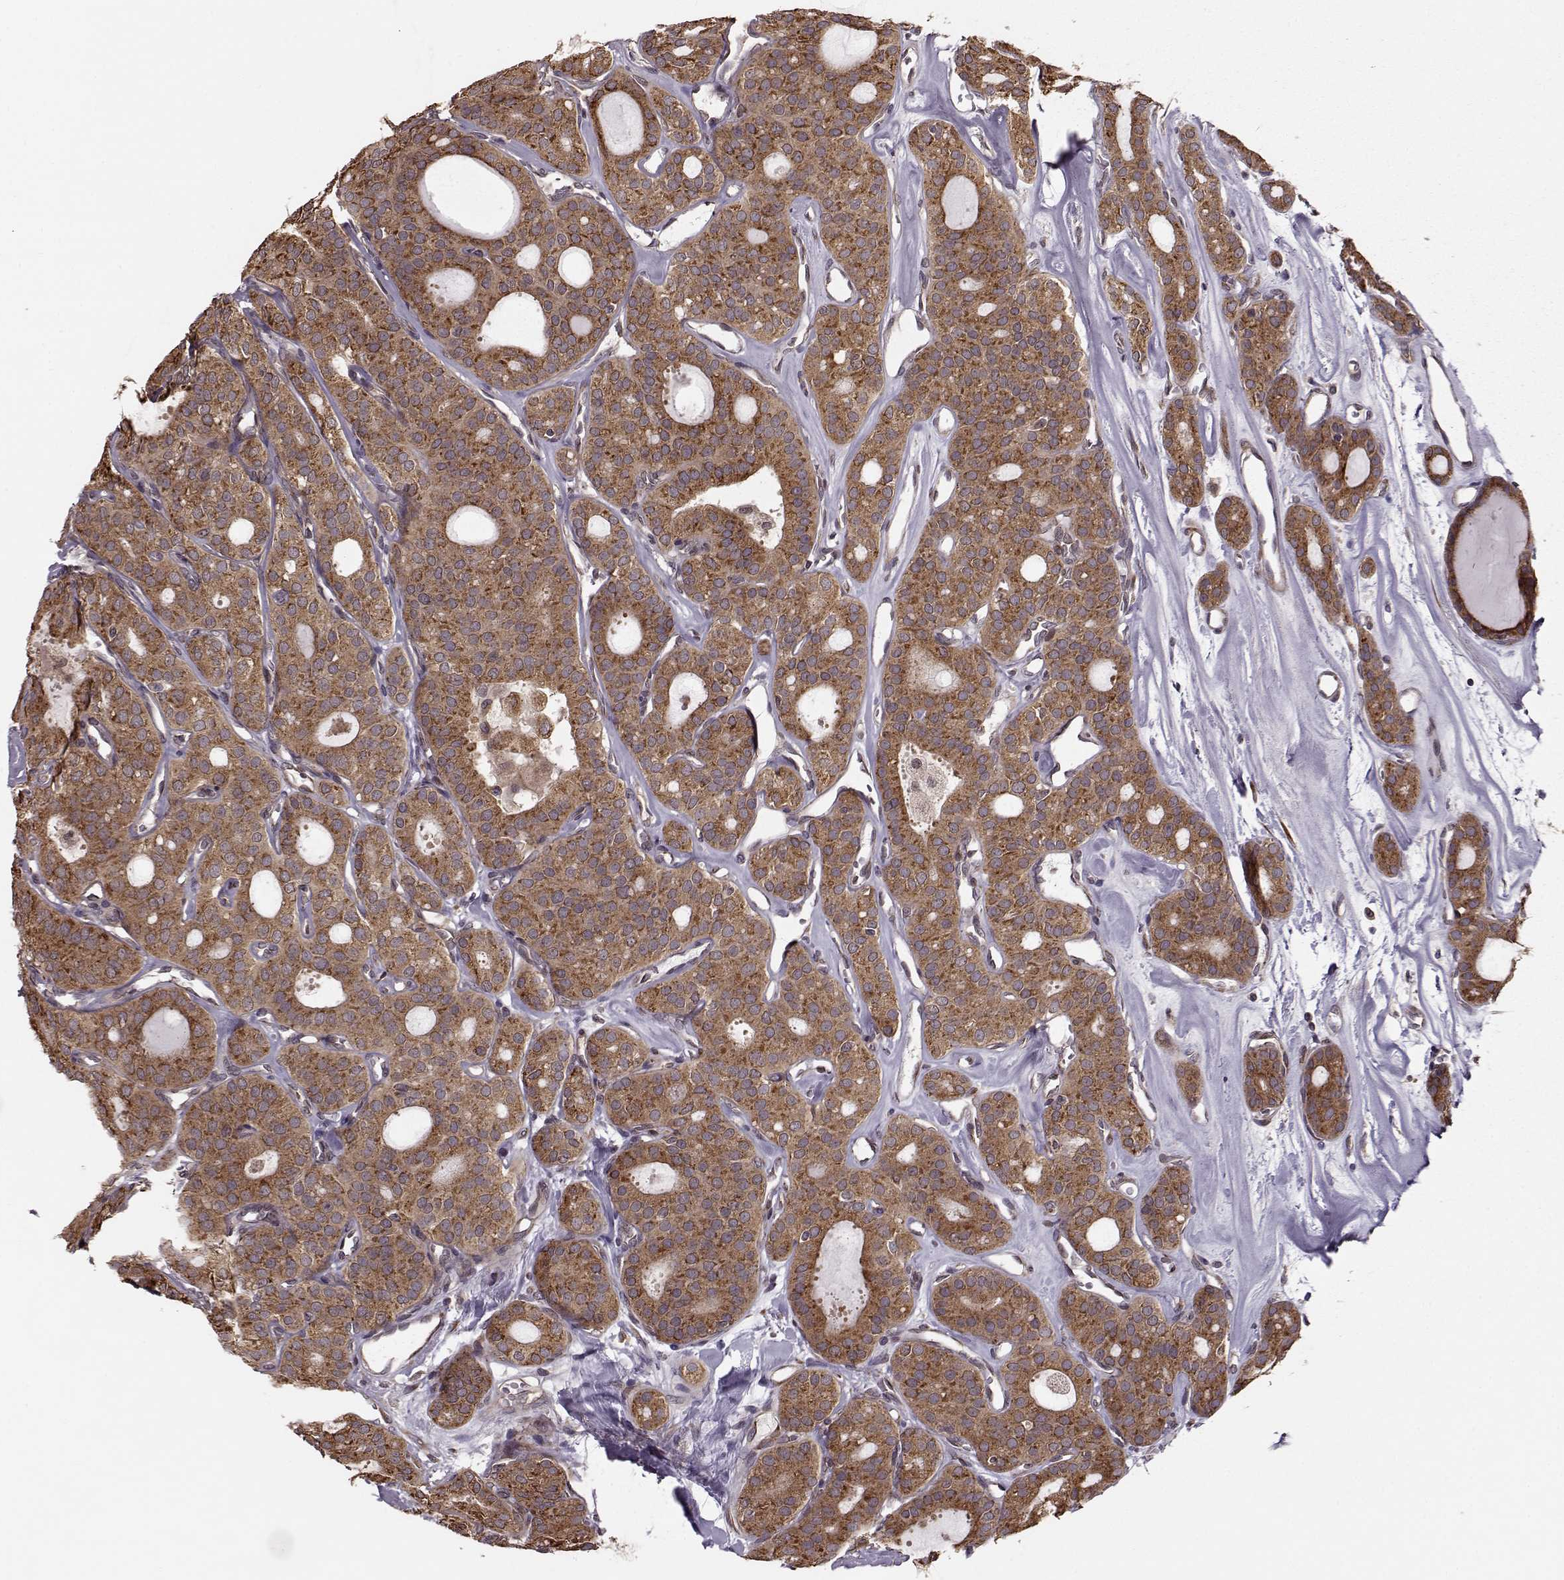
{"staining": {"intensity": "moderate", "quantity": ">75%", "location": "cytoplasmic/membranous"}, "tissue": "thyroid cancer", "cell_type": "Tumor cells", "image_type": "cancer", "snomed": [{"axis": "morphology", "description": "Follicular adenoma carcinoma, NOS"}, {"axis": "topography", "description": "Thyroid gland"}], "caption": "Tumor cells demonstrate moderate cytoplasmic/membranous staining in approximately >75% of cells in thyroid cancer (follicular adenoma carcinoma). The staining is performed using DAB (3,3'-diaminobenzidine) brown chromogen to label protein expression. The nuclei are counter-stained blue using hematoxylin.", "gene": "YIPF5", "patient": {"sex": "male", "age": 75}}